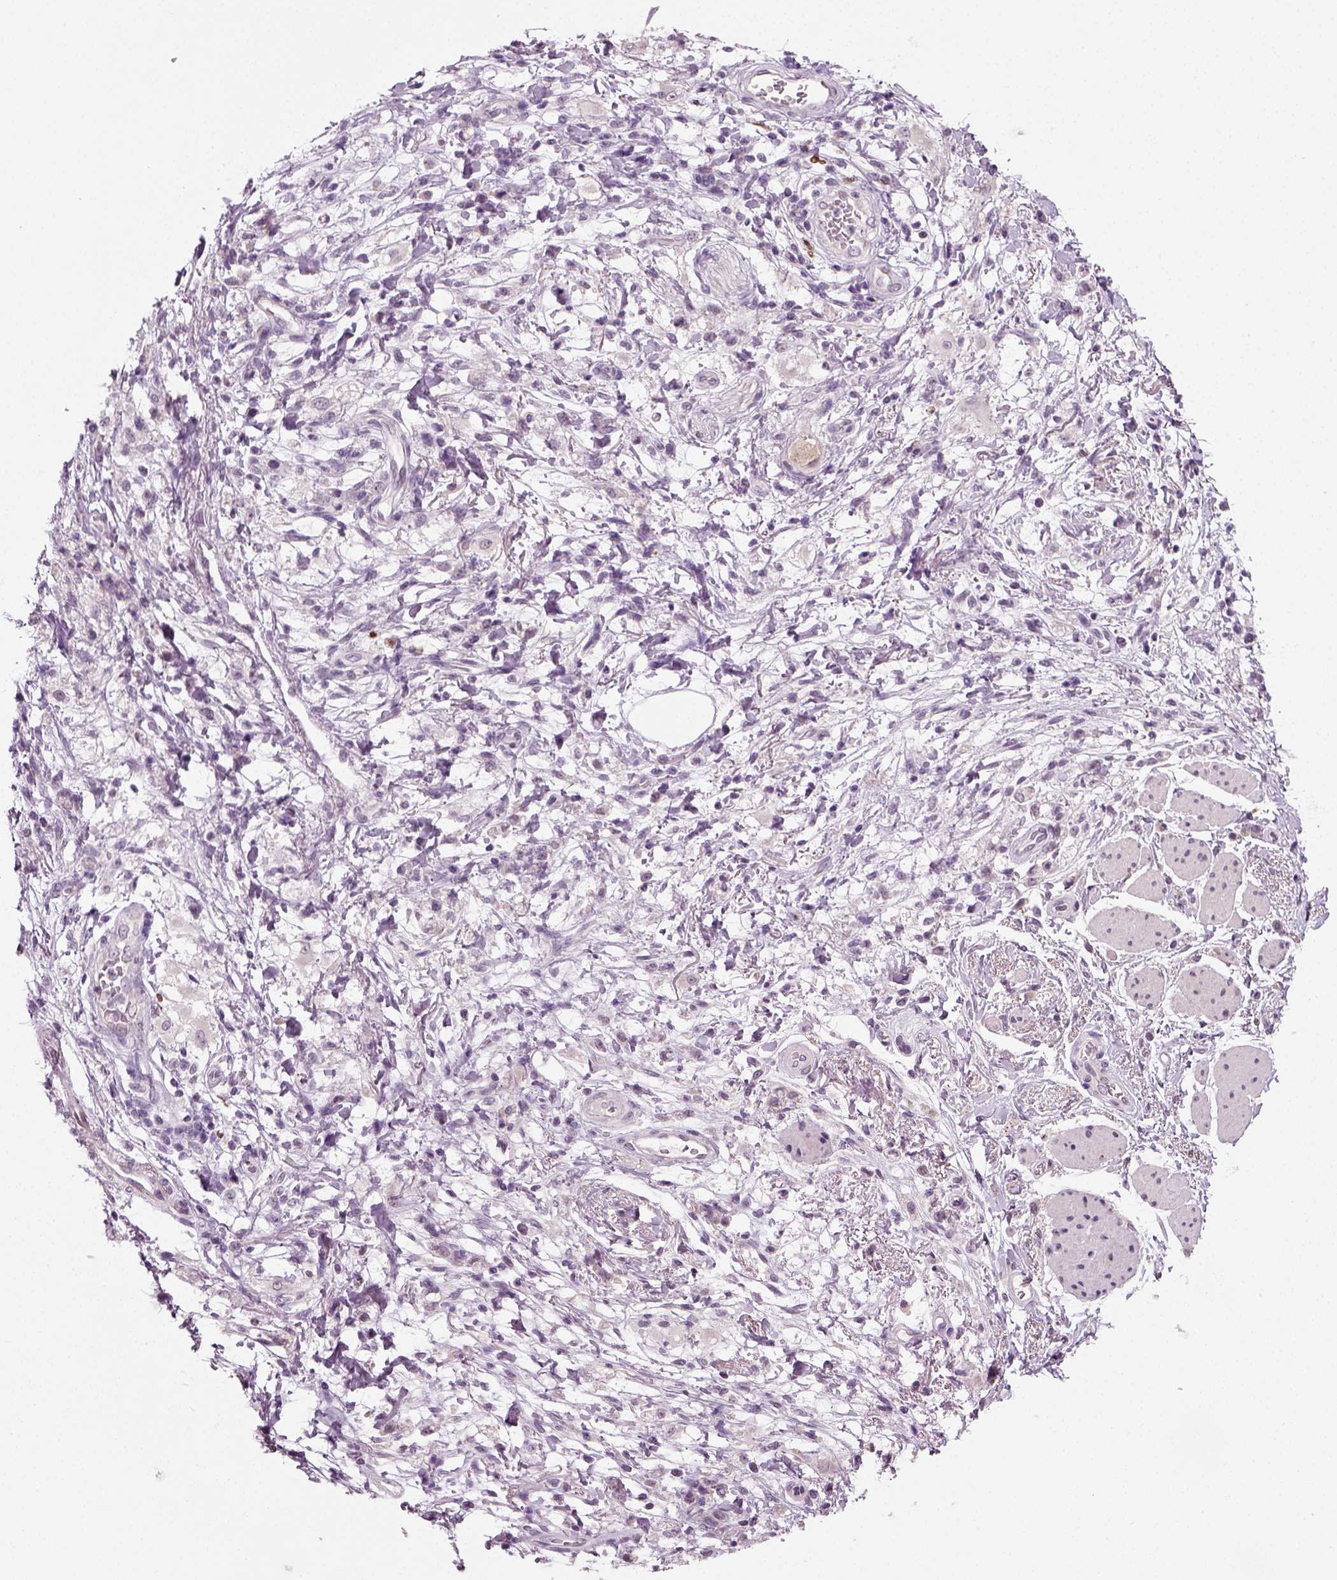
{"staining": {"intensity": "negative", "quantity": "none", "location": "none"}, "tissue": "stomach cancer", "cell_type": "Tumor cells", "image_type": "cancer", "snomed": [{"axis": "morphology", "description": "Adenocarcinoma, NOS"}, {"axis": "topography", "description": "Stomach"}], "caption": "Immunohistochemistry photomicrograph of neoplastic tissue: human stomach cancer stained with DAB demonstrates no significant protein expression in tumor cells. (DAB immunohistochemistry with hematoxylin counter stain).", "gene": "SYNGAP1", "patient": {"sex": "female", "age": 60}}